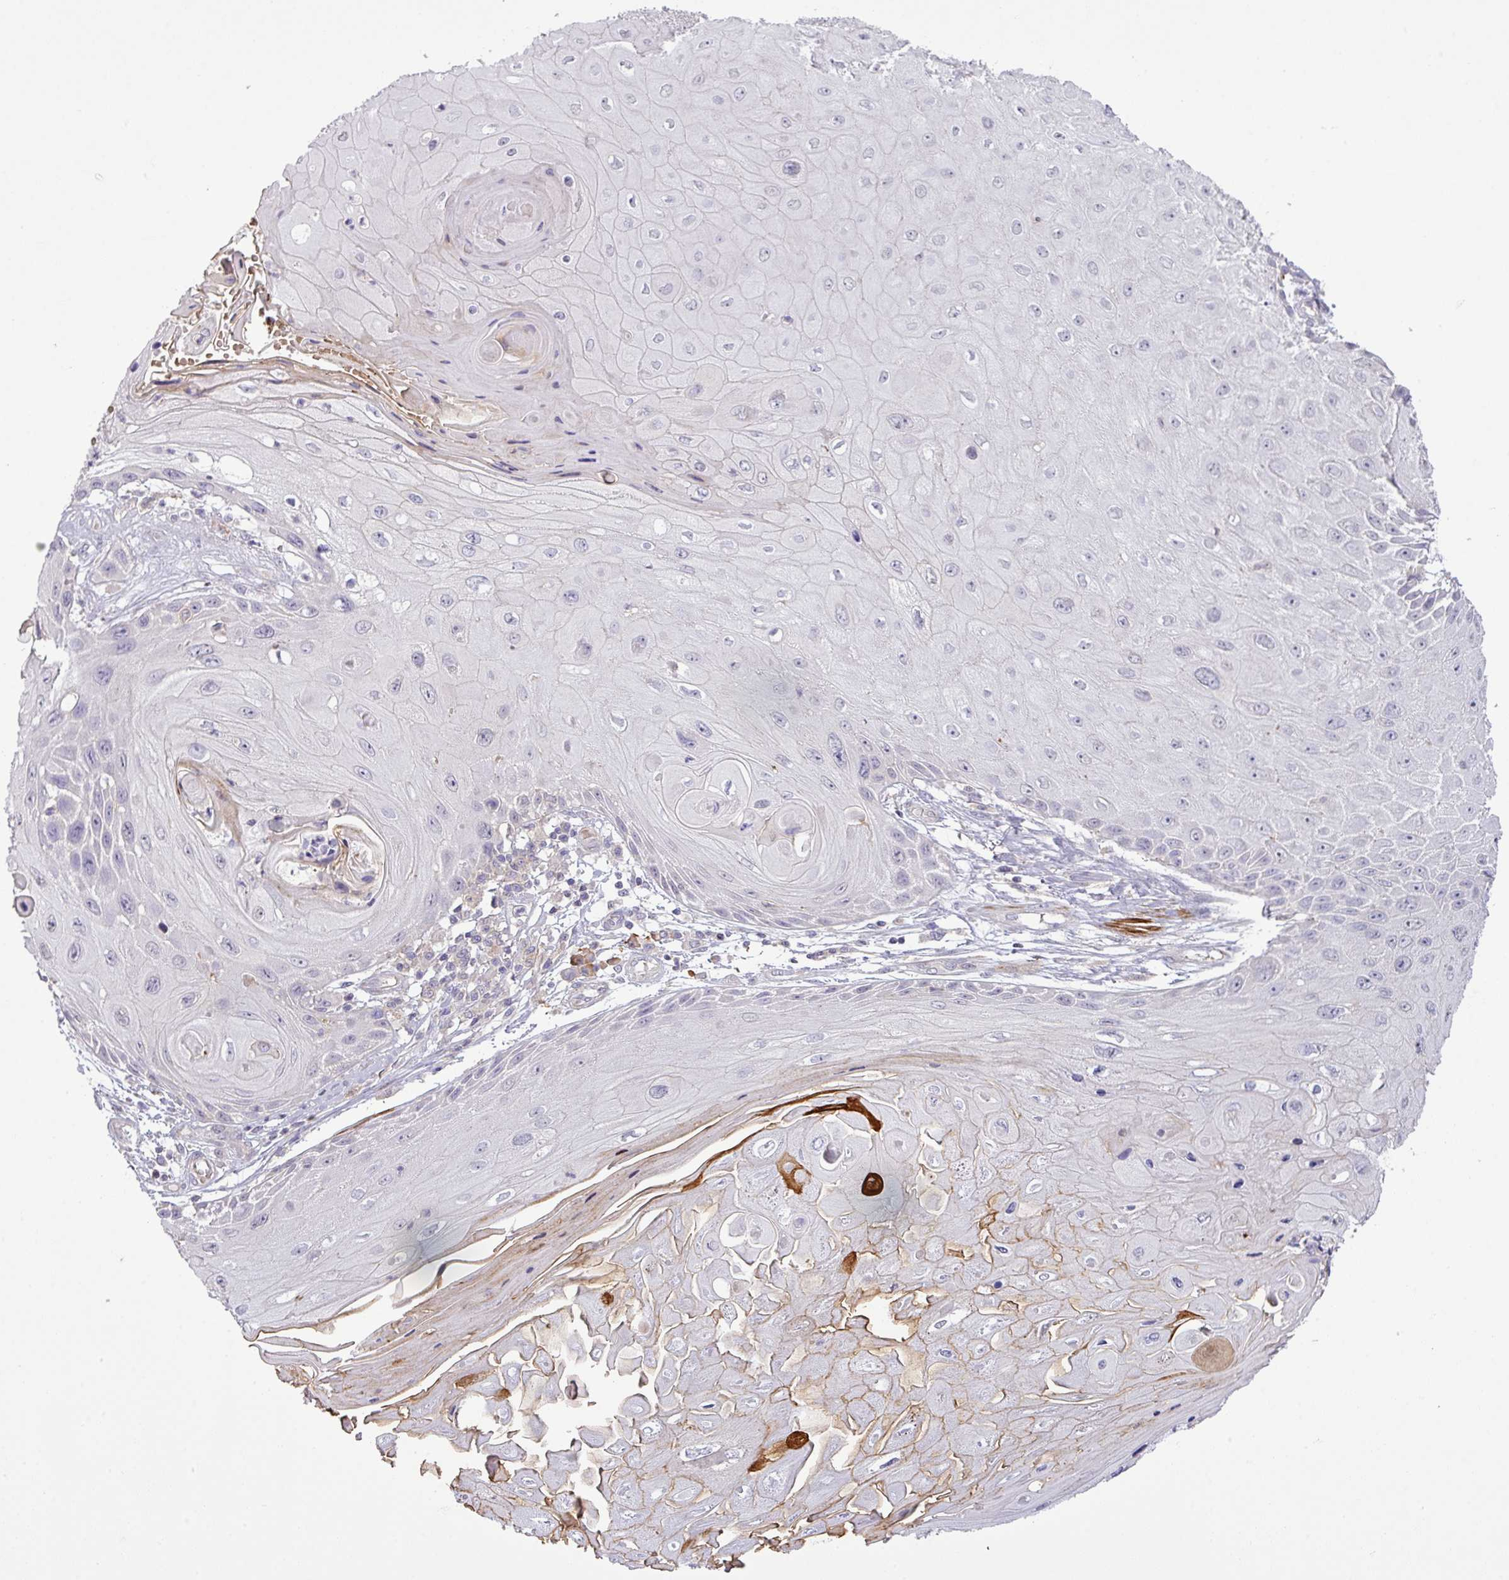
{"staining": {"intensity": "negative", "quantity": "none", "location": "none"}, "tissue": "skin cancer", "cell_type": "Tumor cells", "image_type": "cancer", "snomed": [{"axis": "morphology", "description": "Squamous cell carcinoma, NOS"}, {"axis": "topography", "description": "Skin"}, {"axis": "topography", "description": "Vulva"}], "caption": "A histopathology image of skin squamous cell carcinoma stained for a protein displays no brown staining in tumor cells.", "gene": "TPRA1", "patient": {"sex": "female", "age": 44}}